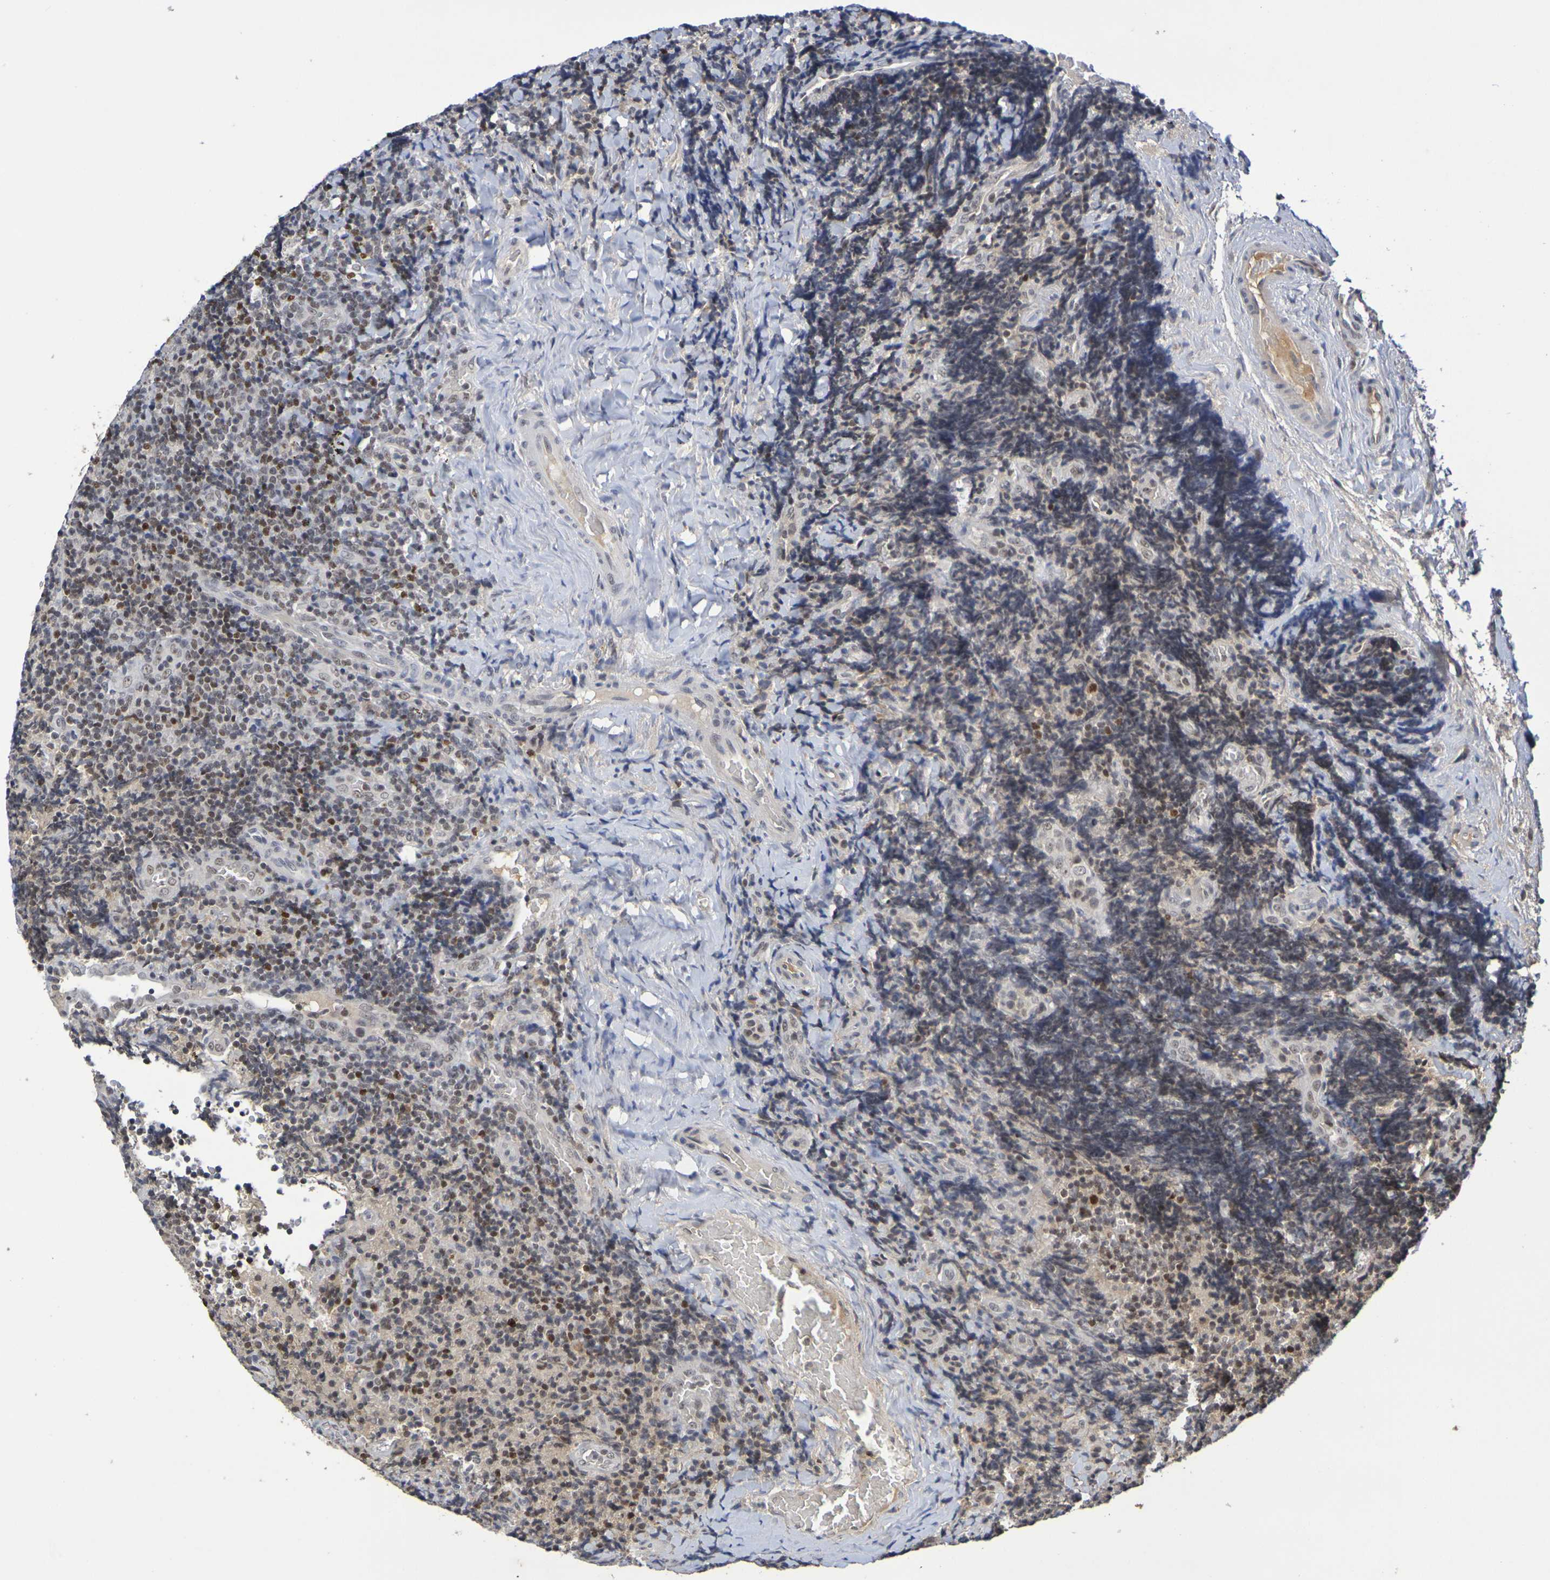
{"staining": {"intensity": "moderate", "quantity": ">75%", "location": "nuclear"}, "tissue": "lymphoma", "cell_type": "Tumor cells", "image_type": "cancer", "snomed": [{"axis": "morphology", "description": "Malignant lymphoma, non-Hodgkin's type, High grade"}, {"axis": "topography", "description": "Tonsil"}], "caption": "The image displays a brown stain indicating the presence of a protein in the nuclear of tumor cells in lymphoma. Immunohistochemistry stains the protein in brown and the nuclei are stained blue.", "gene": "TERF2", "patient": {"sex": "female", "age": 36}}